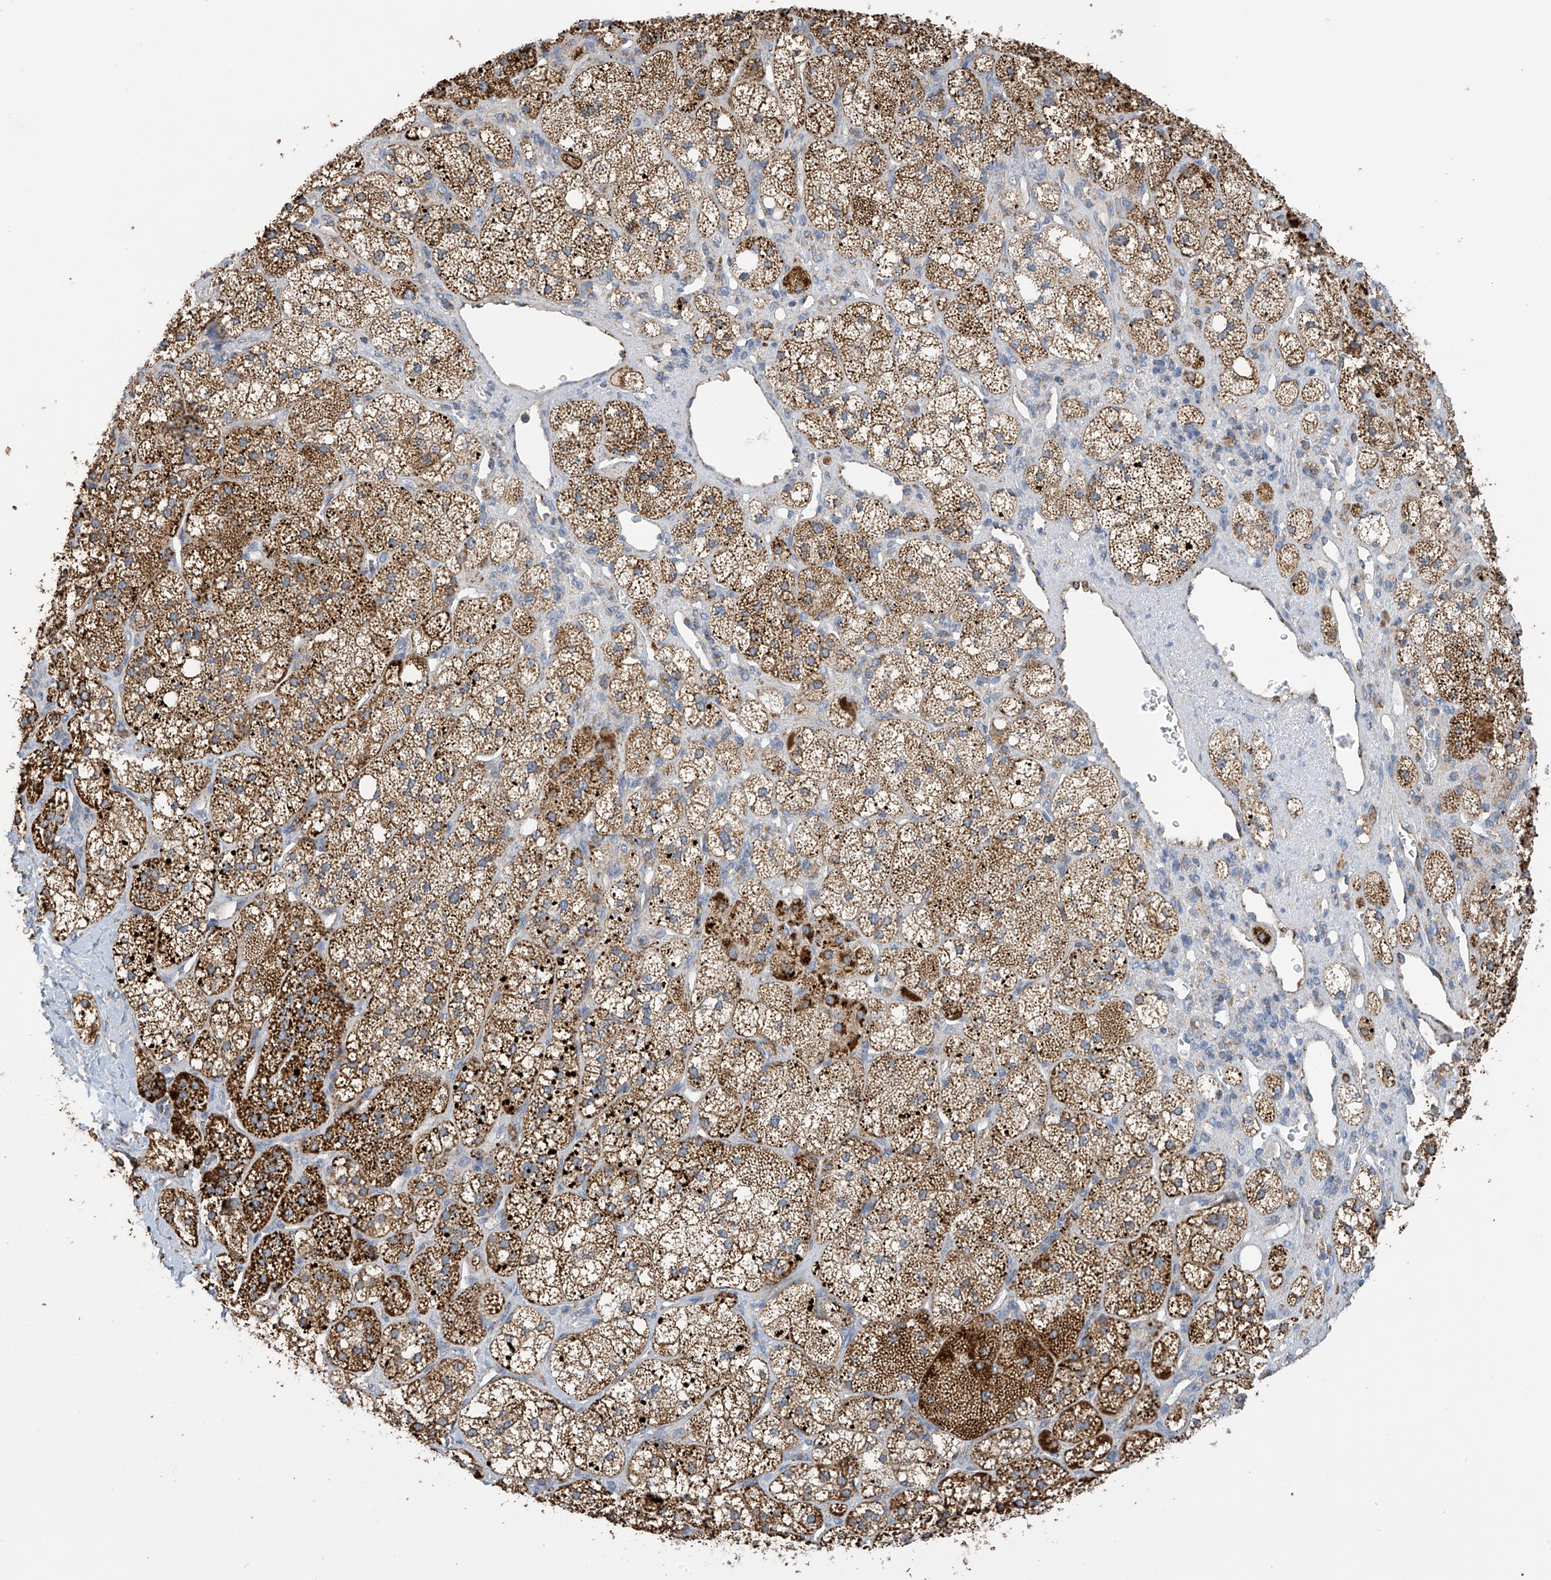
{"staining": {"intensity": "strong", "quantity": "25%-75%", "location": "cytoplasmic/membranous"}, "tissue": "adrenal gland", "cell_type": "Glandular cells", "image_type": "normal", "snomed": [{"axis": "morphology", "description": "Normal tissue, NOS"}, {"axis": "topography", "description": "Adrenal gland"}], "caption": "Protein staining of normal adrenal gland exhibits strong cytoplasmic/membranous staining in approximately 25%-75% of glandular cells. (IHC, brightfield microscopy, high magnification).", "gene": "PNPT1", "patient": {"sex": "male", "age": 61}}